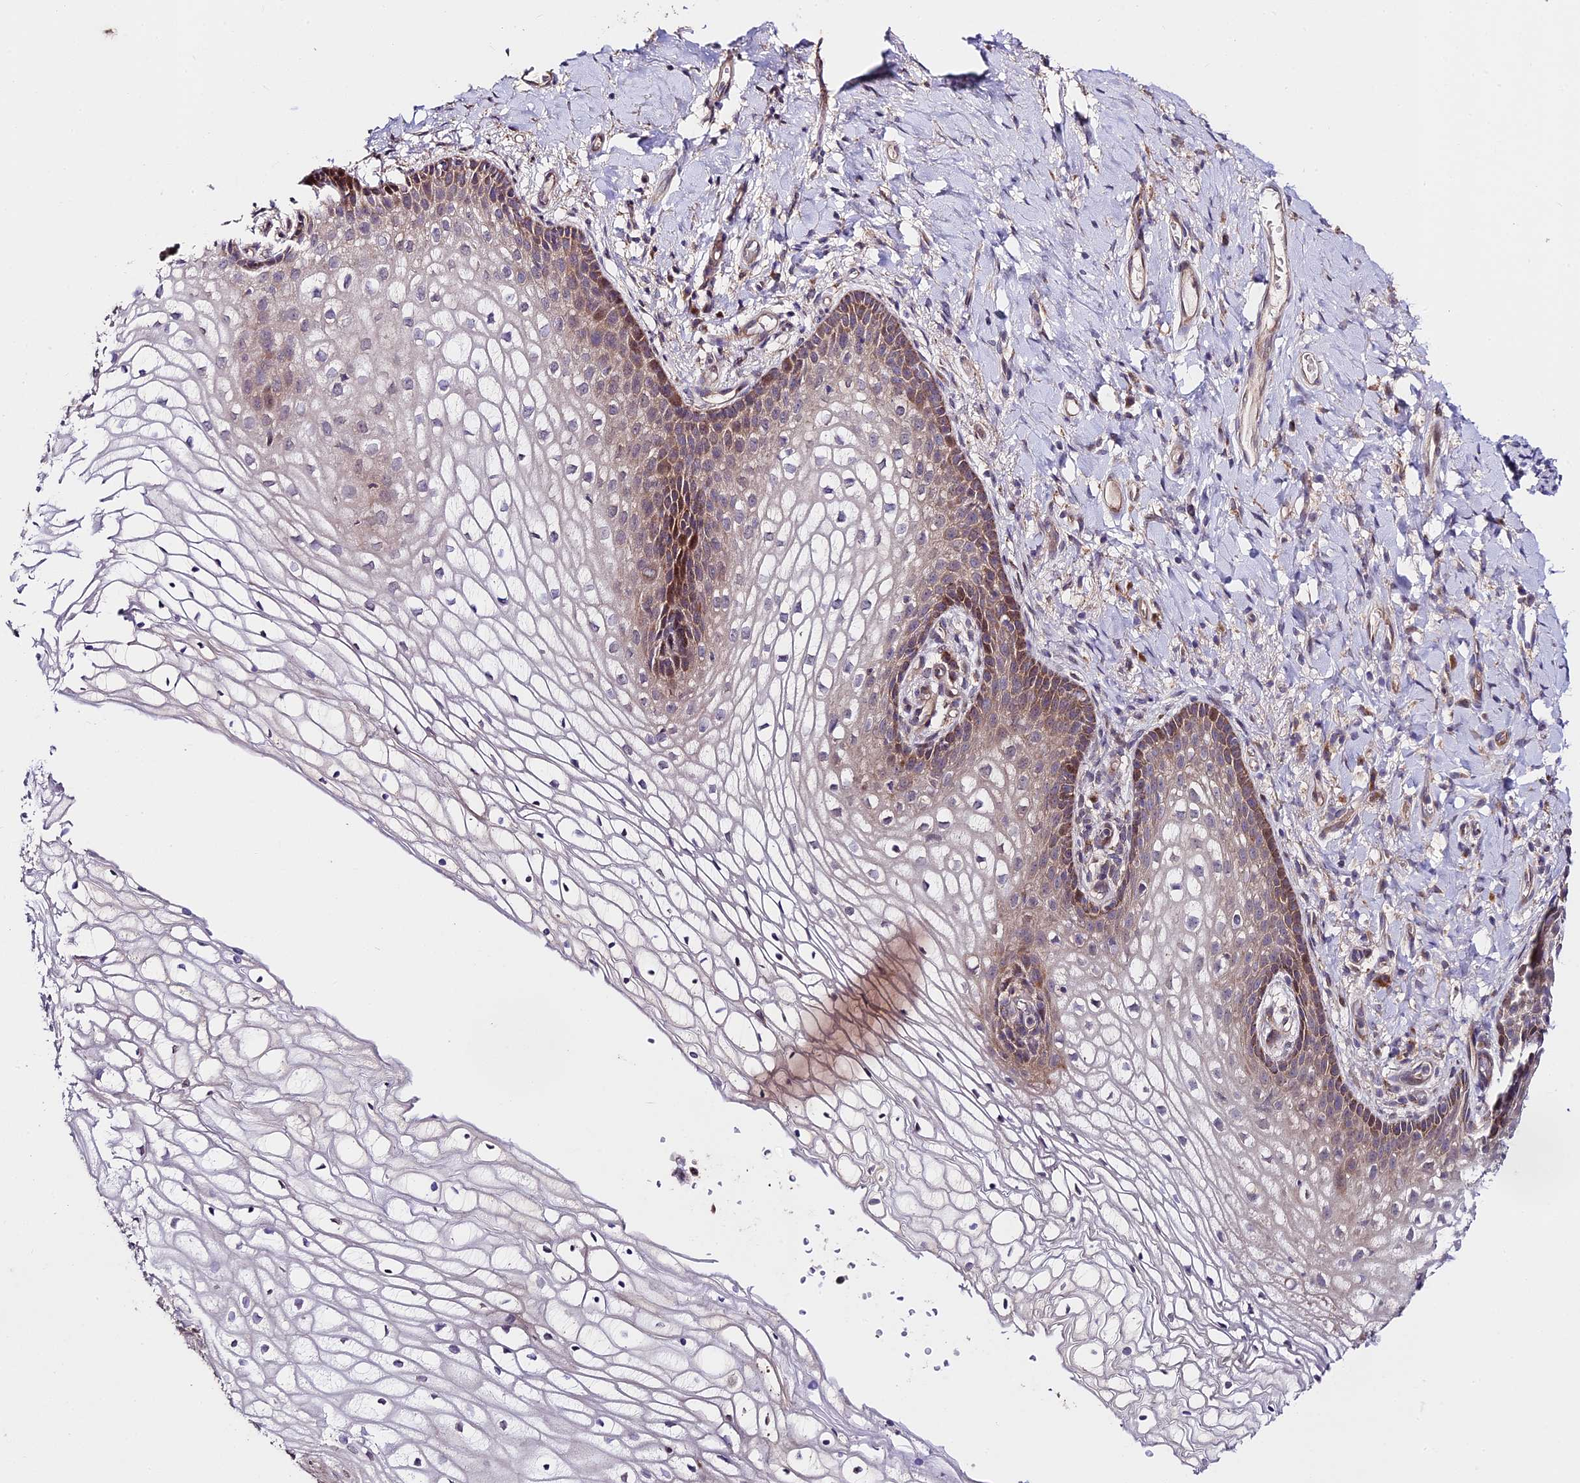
{"staining": {"intensity": "moderate", "quantity": "25%-75%", "location": "cytoplasmic/membranous,nuclear"}, "tissue": "vagina", "cell_type": "Squamous epithelial cells", "image_type": "normal", "snomed": [{"axis": "morphology", "description": "Normal tissue, NOS"}, {"axis": "topography", "description": "Vagina"}], "caption": "Human vagina stained for a protein (brown) reveals moderate cytoplasmic/membranous,nuclear positive expression in about 25%-75% of squamous epithelial cells.", "gene": "C3orf20", "patient": {"sex": "female", "age": 60}}